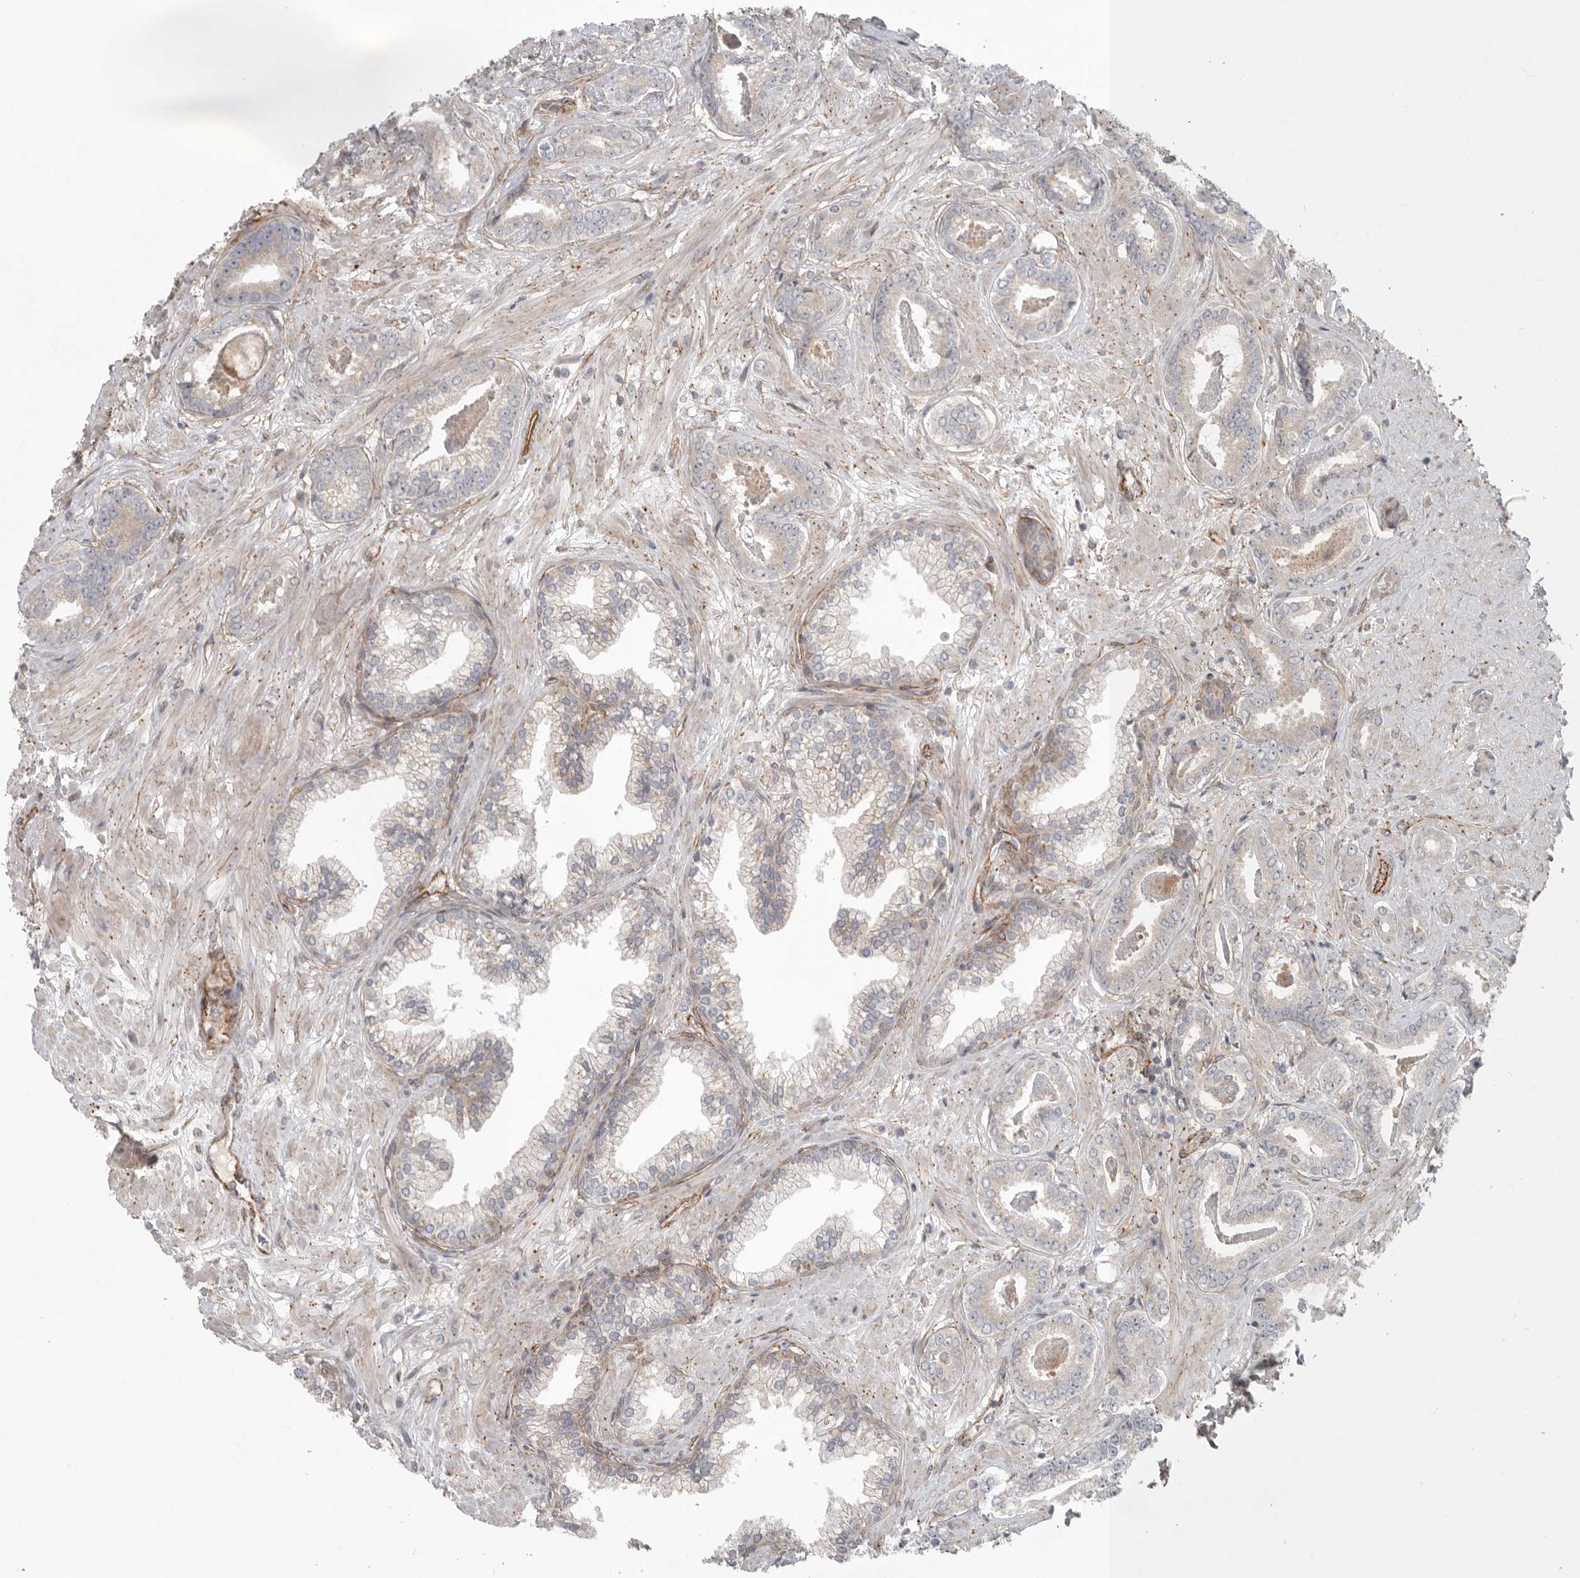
{"staining": {"intensity": "negative", "quantity": "none", "location": "none"}, "tissue": "prostate cancer", "cell_type": "Tumor cells", "image_type": "cancer", "snomed": [{"axis": "morphology", "description": "Adenocarcinoma, Low grade"}, {"axis": "topography", "description": "Prostate"}], "caption": "IHC of human prostate cancer reveals no expression in tumor cells. The staining is performed using DAB brown chromogen with nuclei counter-stained in using hematoxylin.", "gene": "LONRF1", "patient": {"sex": "male", "age": 71}}